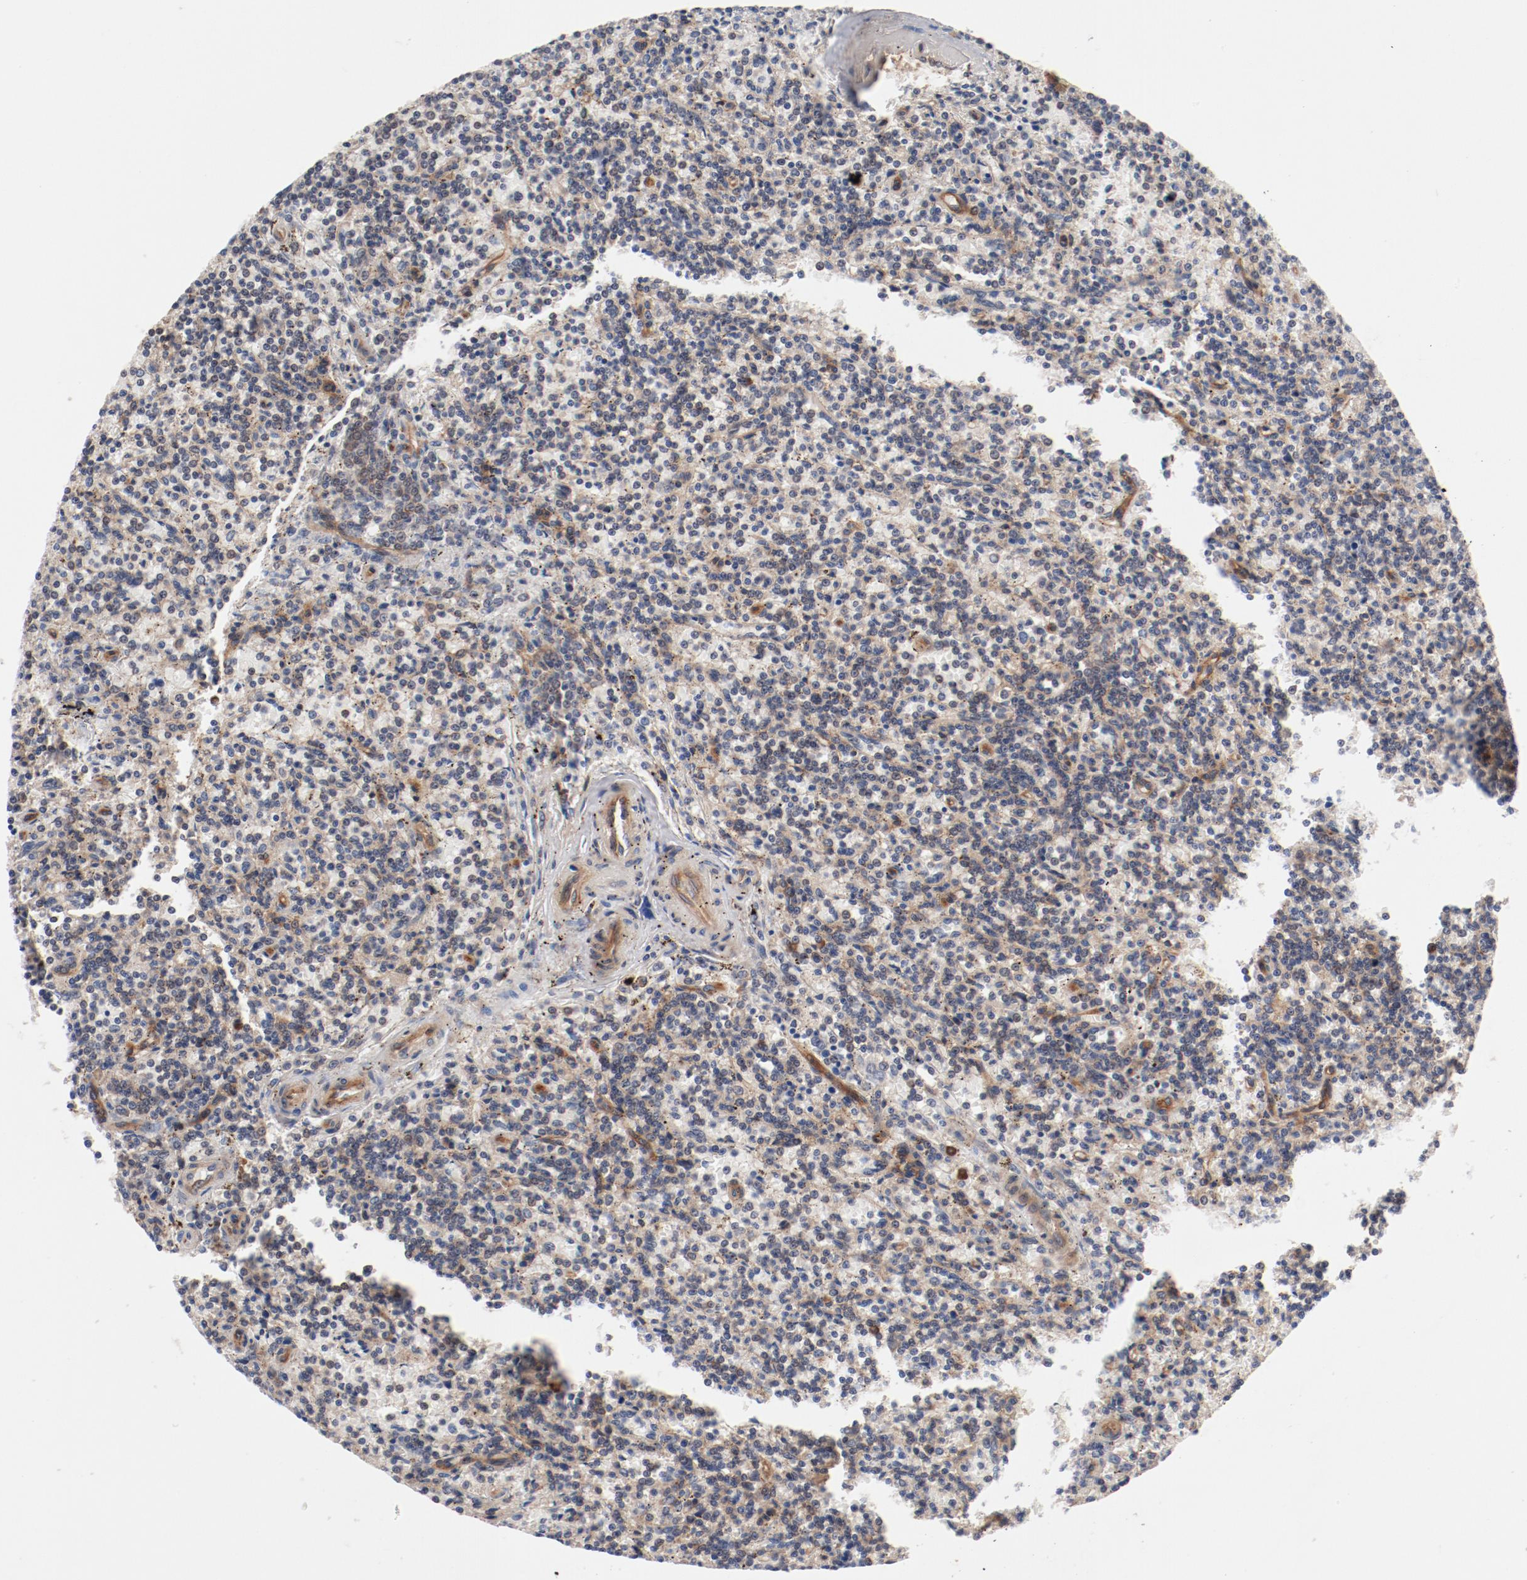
{"staining": {"intensity": "moderate", "quantity": "25%-75%", "location": "cytoplasmic/membranous"}, "tissue": "lymphoma", "cell_type": "Tumor cells", "image_type": "cancer", "snomed": [{"axis": "morphology", "description": "Malignant lymphoma, non-Hodgkin's type, Low grade"}, {"axis": "topography", "description": "Spleen"}], "caption": "DAB (3,3'-diaminobenzidine) immunohistochemical staining of human lymphoma displays moderate cytoplasmic/membranous protein positivity in about 25%-75% of tumor cells. Nuclei are stained in blue.", "gene": "PITPNM2", "patient": {"sex": "male", "age": 73}}